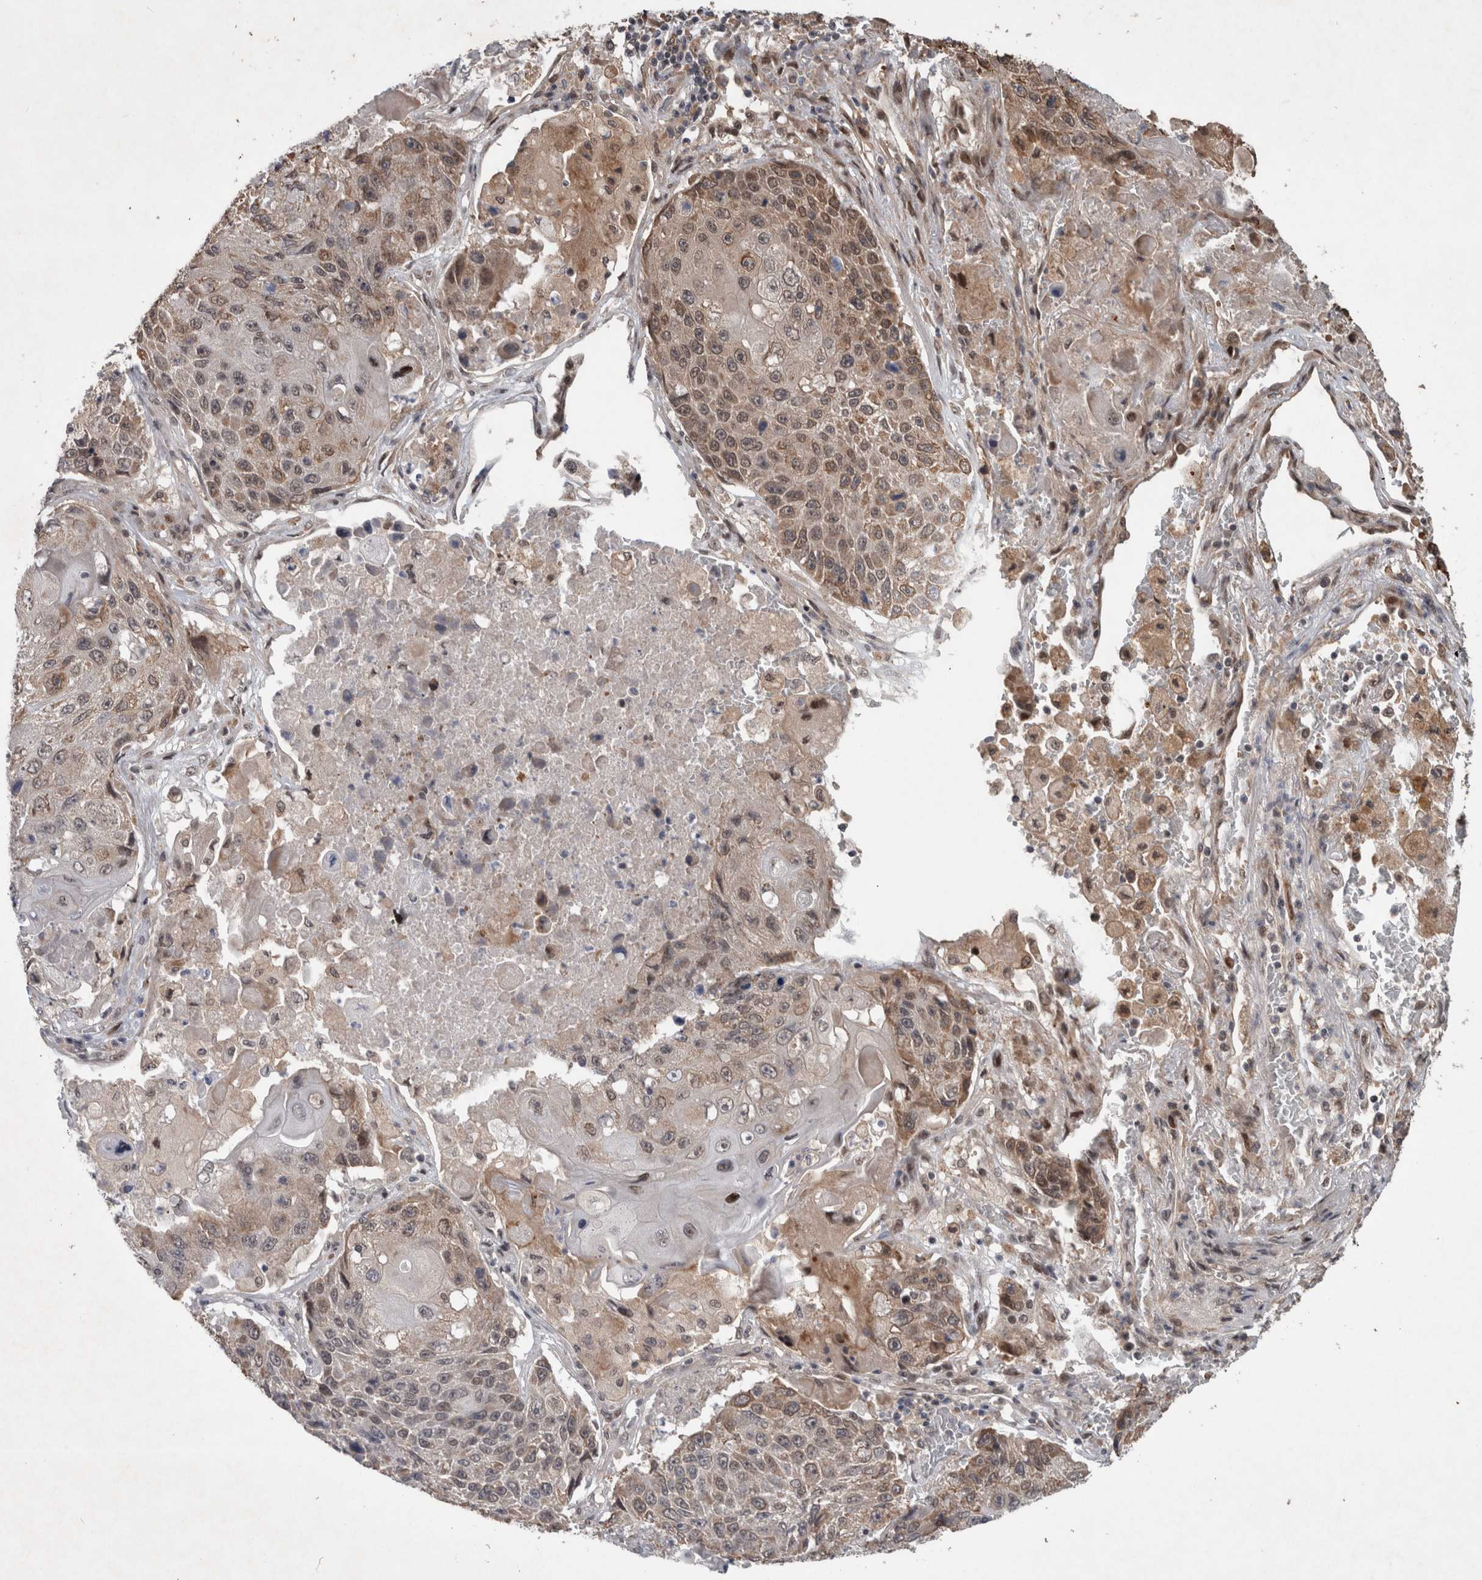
{"staining": {"intensity": "moderate", "quantity": ">75%", "location": "cytoplasmic/membranous"}, "tissue": "lung cancer", "cell_type": "Tumor cells", "image_type": "cancer", "snomed": [{"axis": "morphology", "description": "Squamous cell carcinoma, NOS"}, {"axis": "topography", "description": "Lung"}], "caption": "This is a histology image of immunohistochemistry staining of lung cancer (squamous cell carcinoma), which shows moderate positivity in the cytoplasmic/membranous of tumor cells.", "gene": "GIMAP6", "patient": {"sex": "male", "age": 61}}